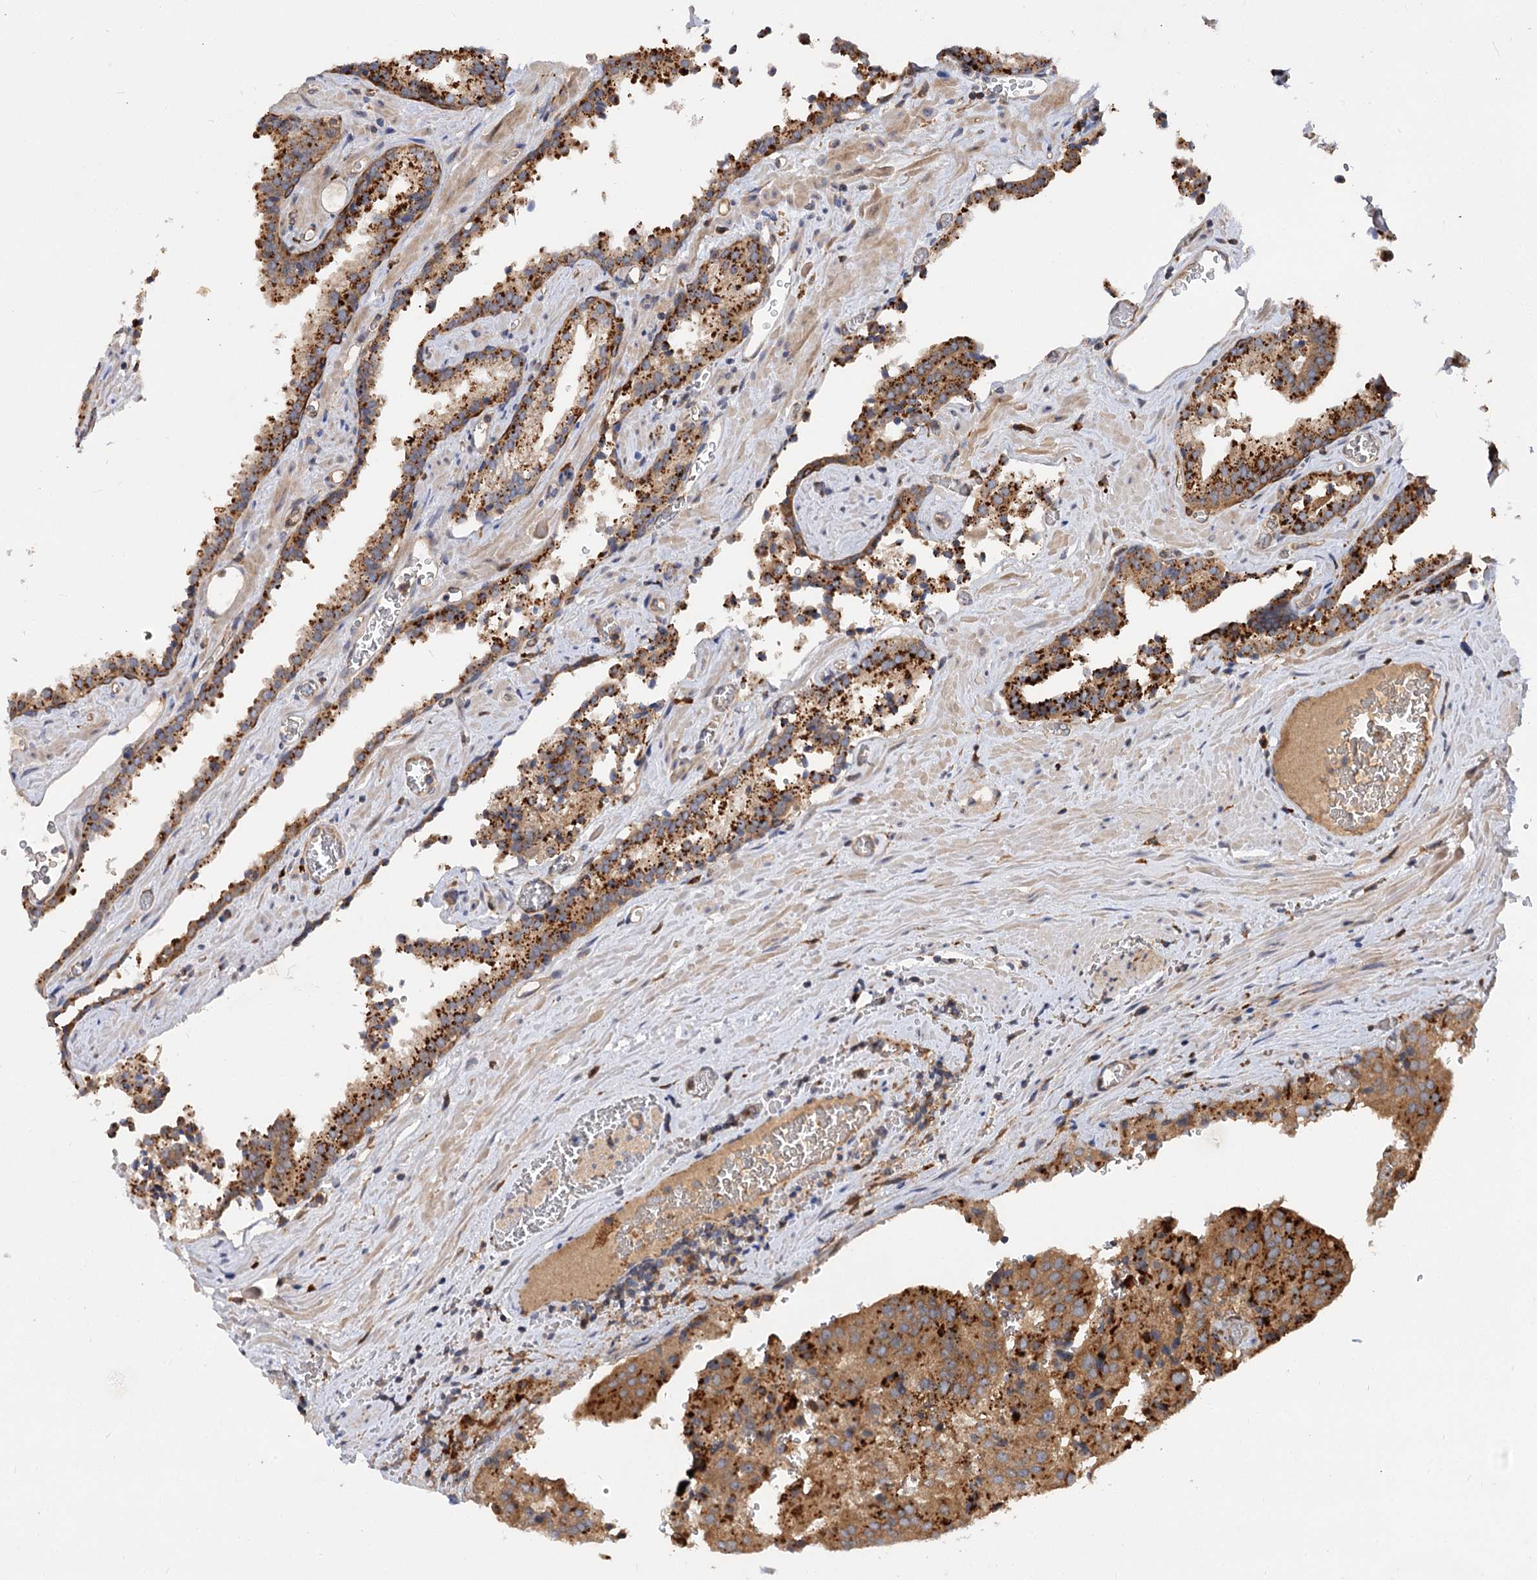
{"staining": {"intensity": "moderate", "quantity": ">75%", "location": "cytoplasmic/membranous"}, "tissue": "prostate cancer", "cell_type": "Tumor cells", "image_type": "cancer", "snomed": [{"axis": "morphology", "description": "Adenocarcinoma, High grade"}, {"axis": "topography", "description": "Prostate"}], "caption": "An immunohistochemistry micrograph of neoplastic tissue is shown. Protein staining in brown labels moderate cytoplasmic/membranous positivity in prostate high-grade adenocarcinoma within tumor cells.", "gene": "PATL1", "patient": {"sex": "male", "age": 68}}